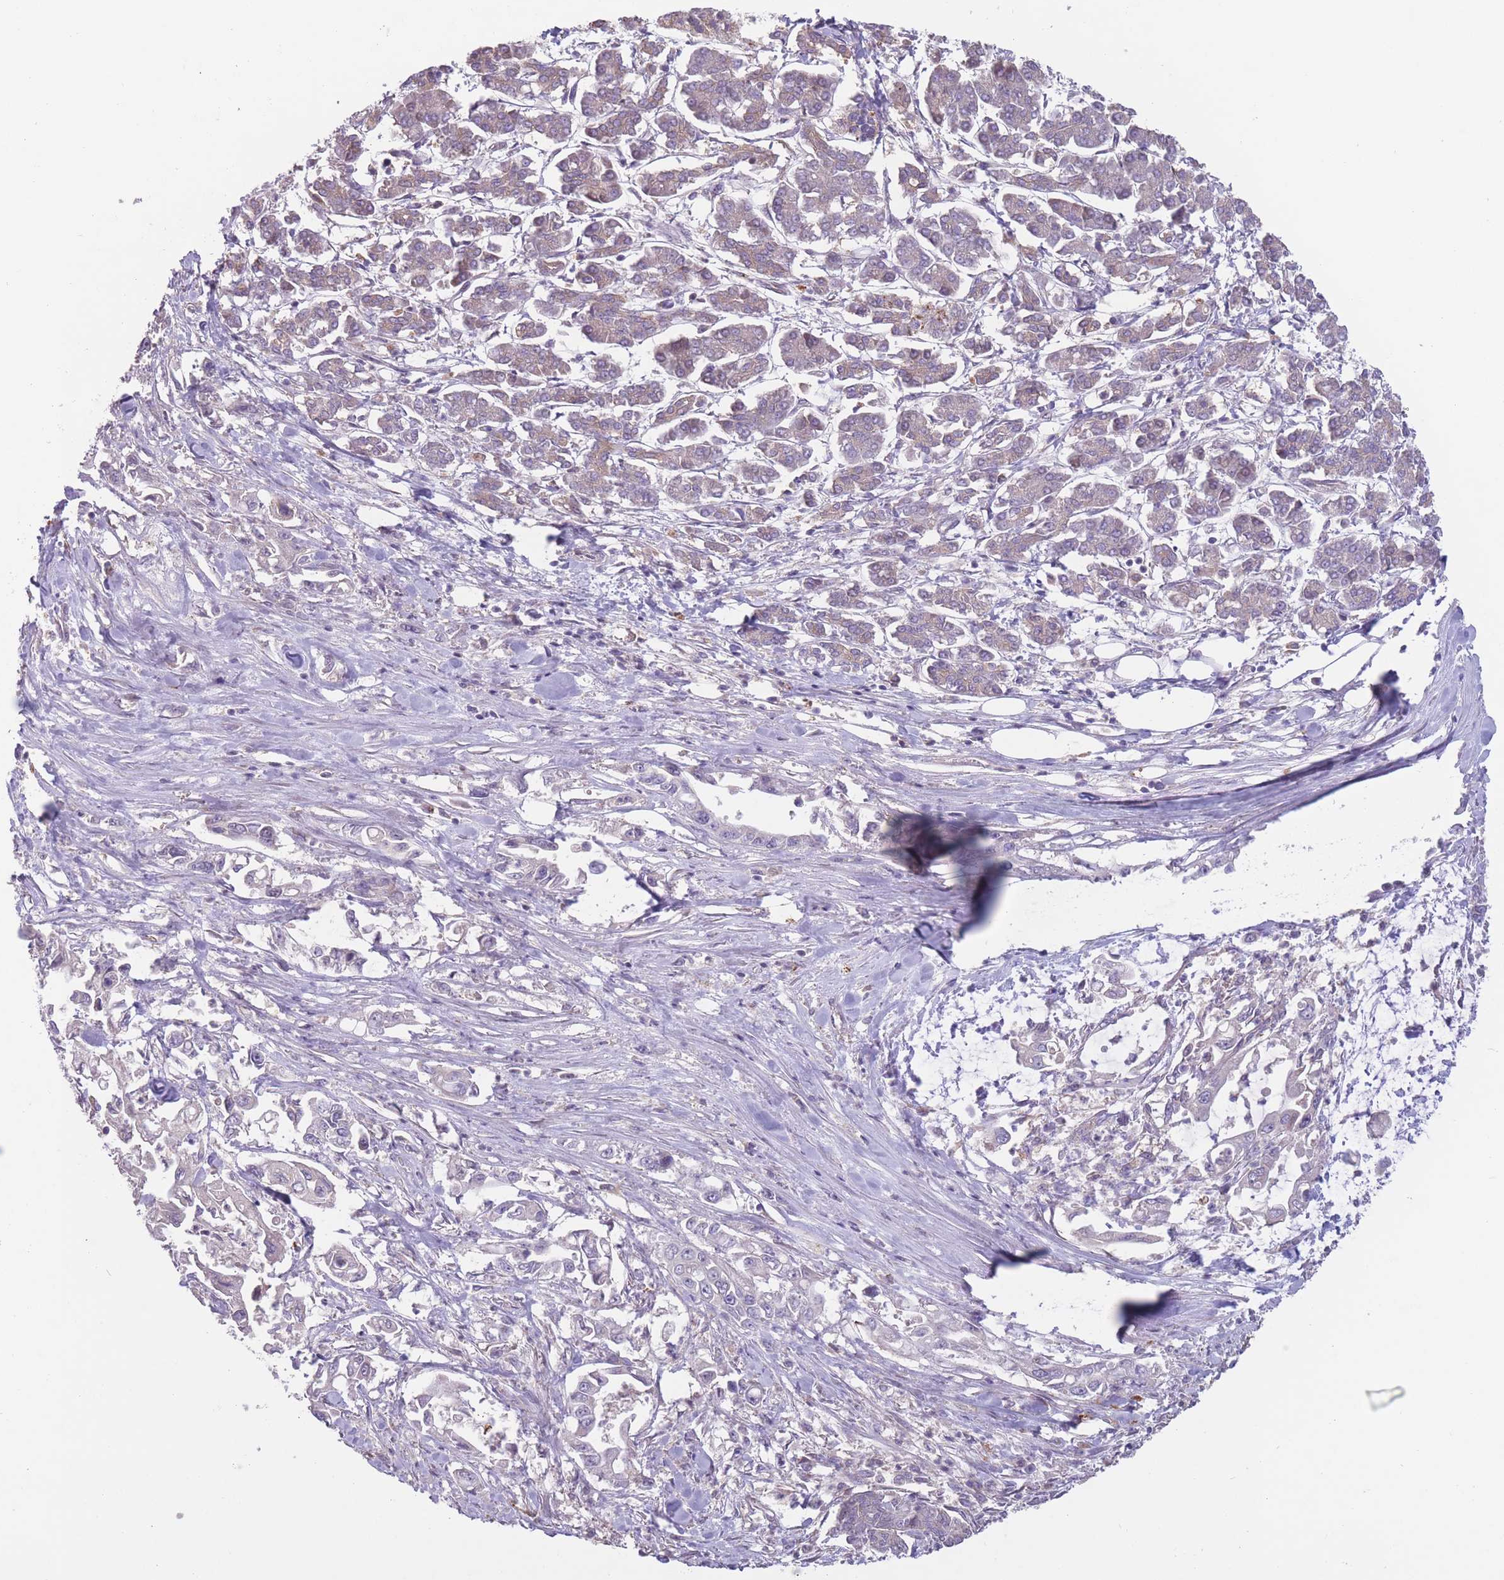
{"staining": {"intensity": "negative", "quantity": "none", "location": "none"}, "tissue": "pancreatic cancer", "cell_type": "Tumor cells", "image_type": "cancer", "snomed": [{"axis": "morphology", "description": "Adenocarcinoma, NOS"}, {"axis": "topography", "description": "Pancreas"}], "caption": "This is a micrograph of immunohistochemistry (IHC) staining of adenocarcinoma (pancreatic), which shows no staining in tumor cells.", "gene": "ITPKC", "patient": {"sex": "male", "age": 61}}